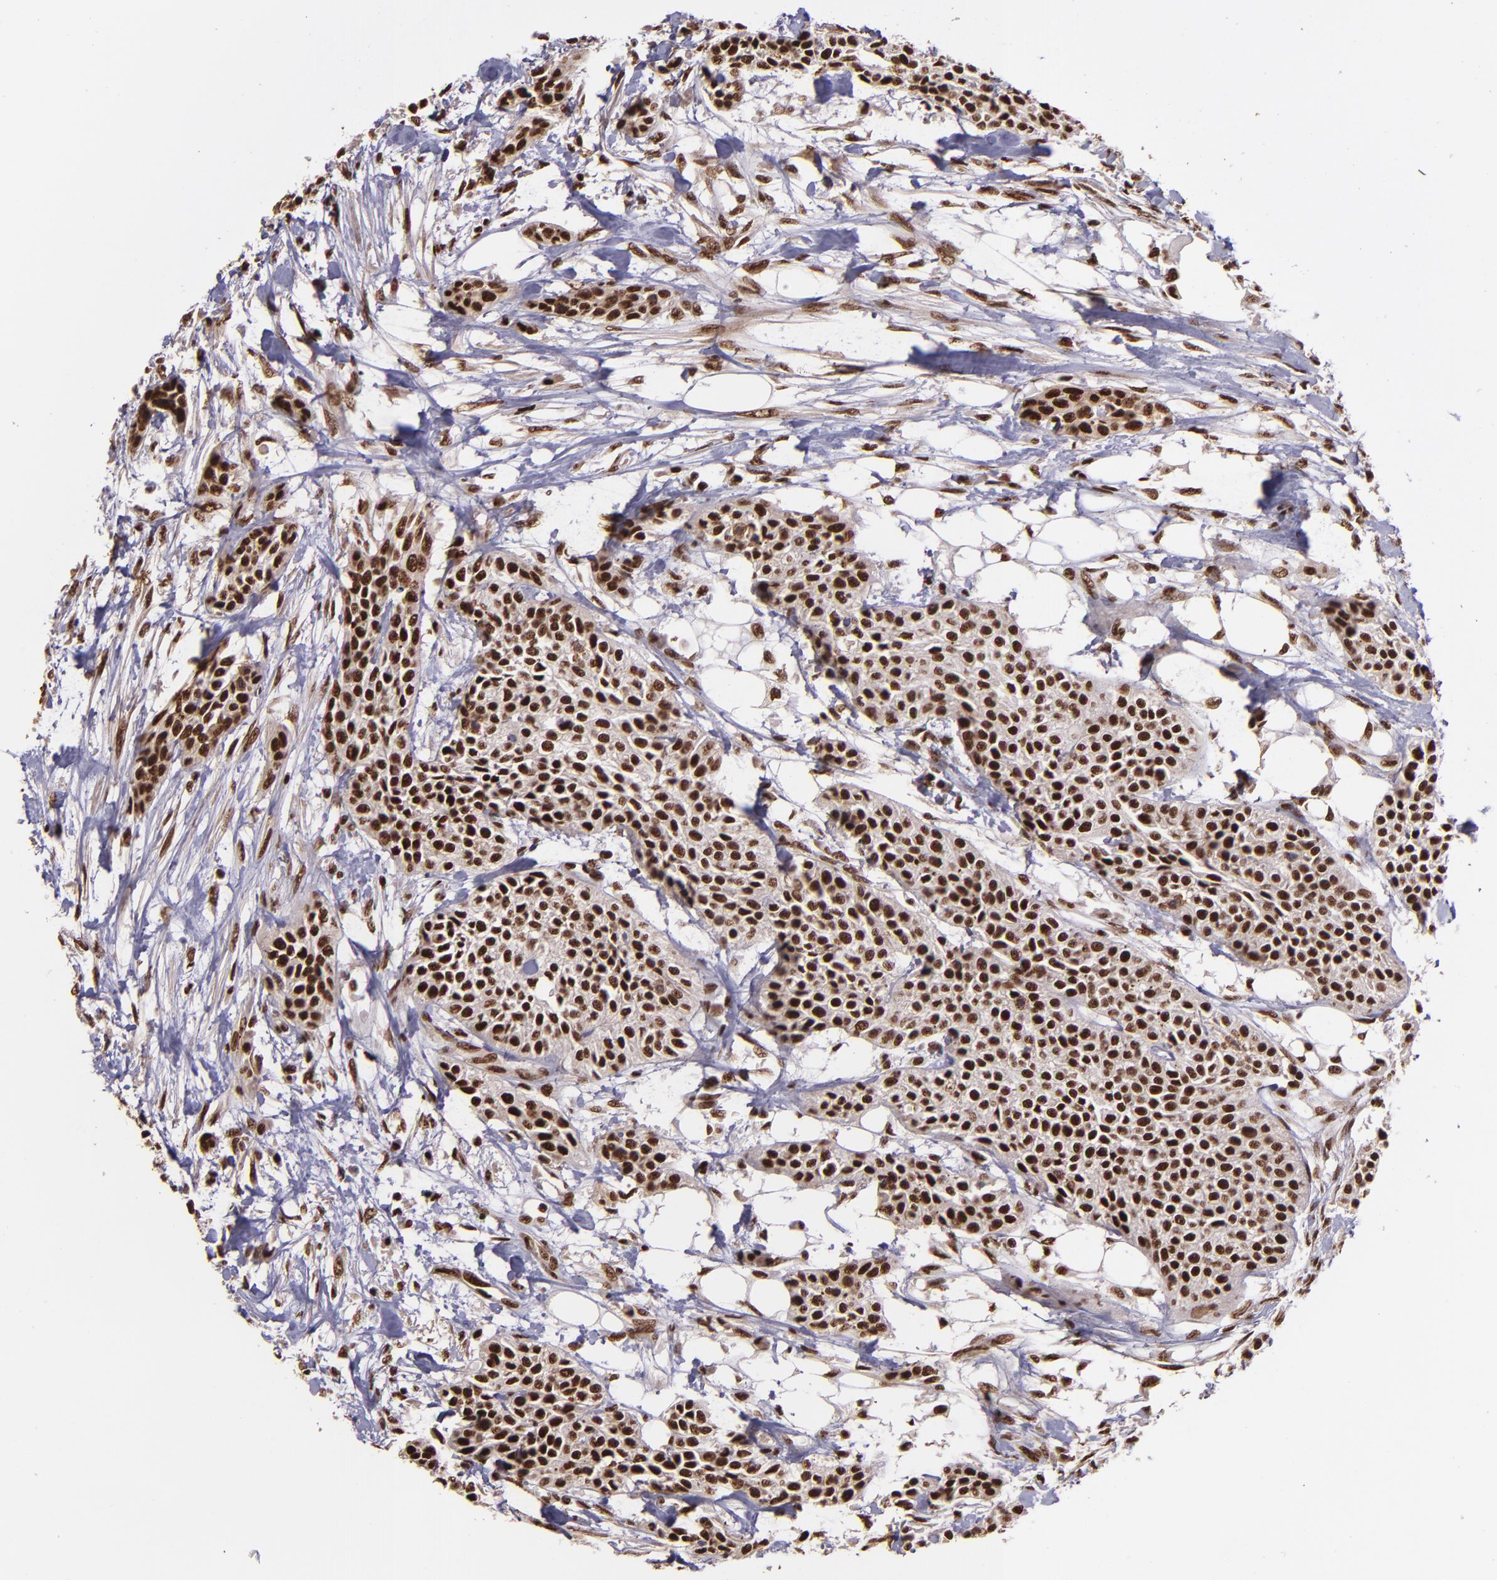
{"staining": {"intensity": "strong", "quantity": ">75%", "location": "nuclear"}, "tissue": "urothelial cancer", "cell_type": "Tumor cells", "image_type": "cancer", "snomed": [{"axis": "morphology", "description": "Urothelial carcinoma, High grade"}, {"axis": "topography", "description": "Urinary bladder"}], "caption": "A micrograph of human urothelial cancer stained for a protein exhibits strong nuclear brown staining in tumor cells.", "gene": "PQBP1", "patient": {"sex": "male", "age": 56}}